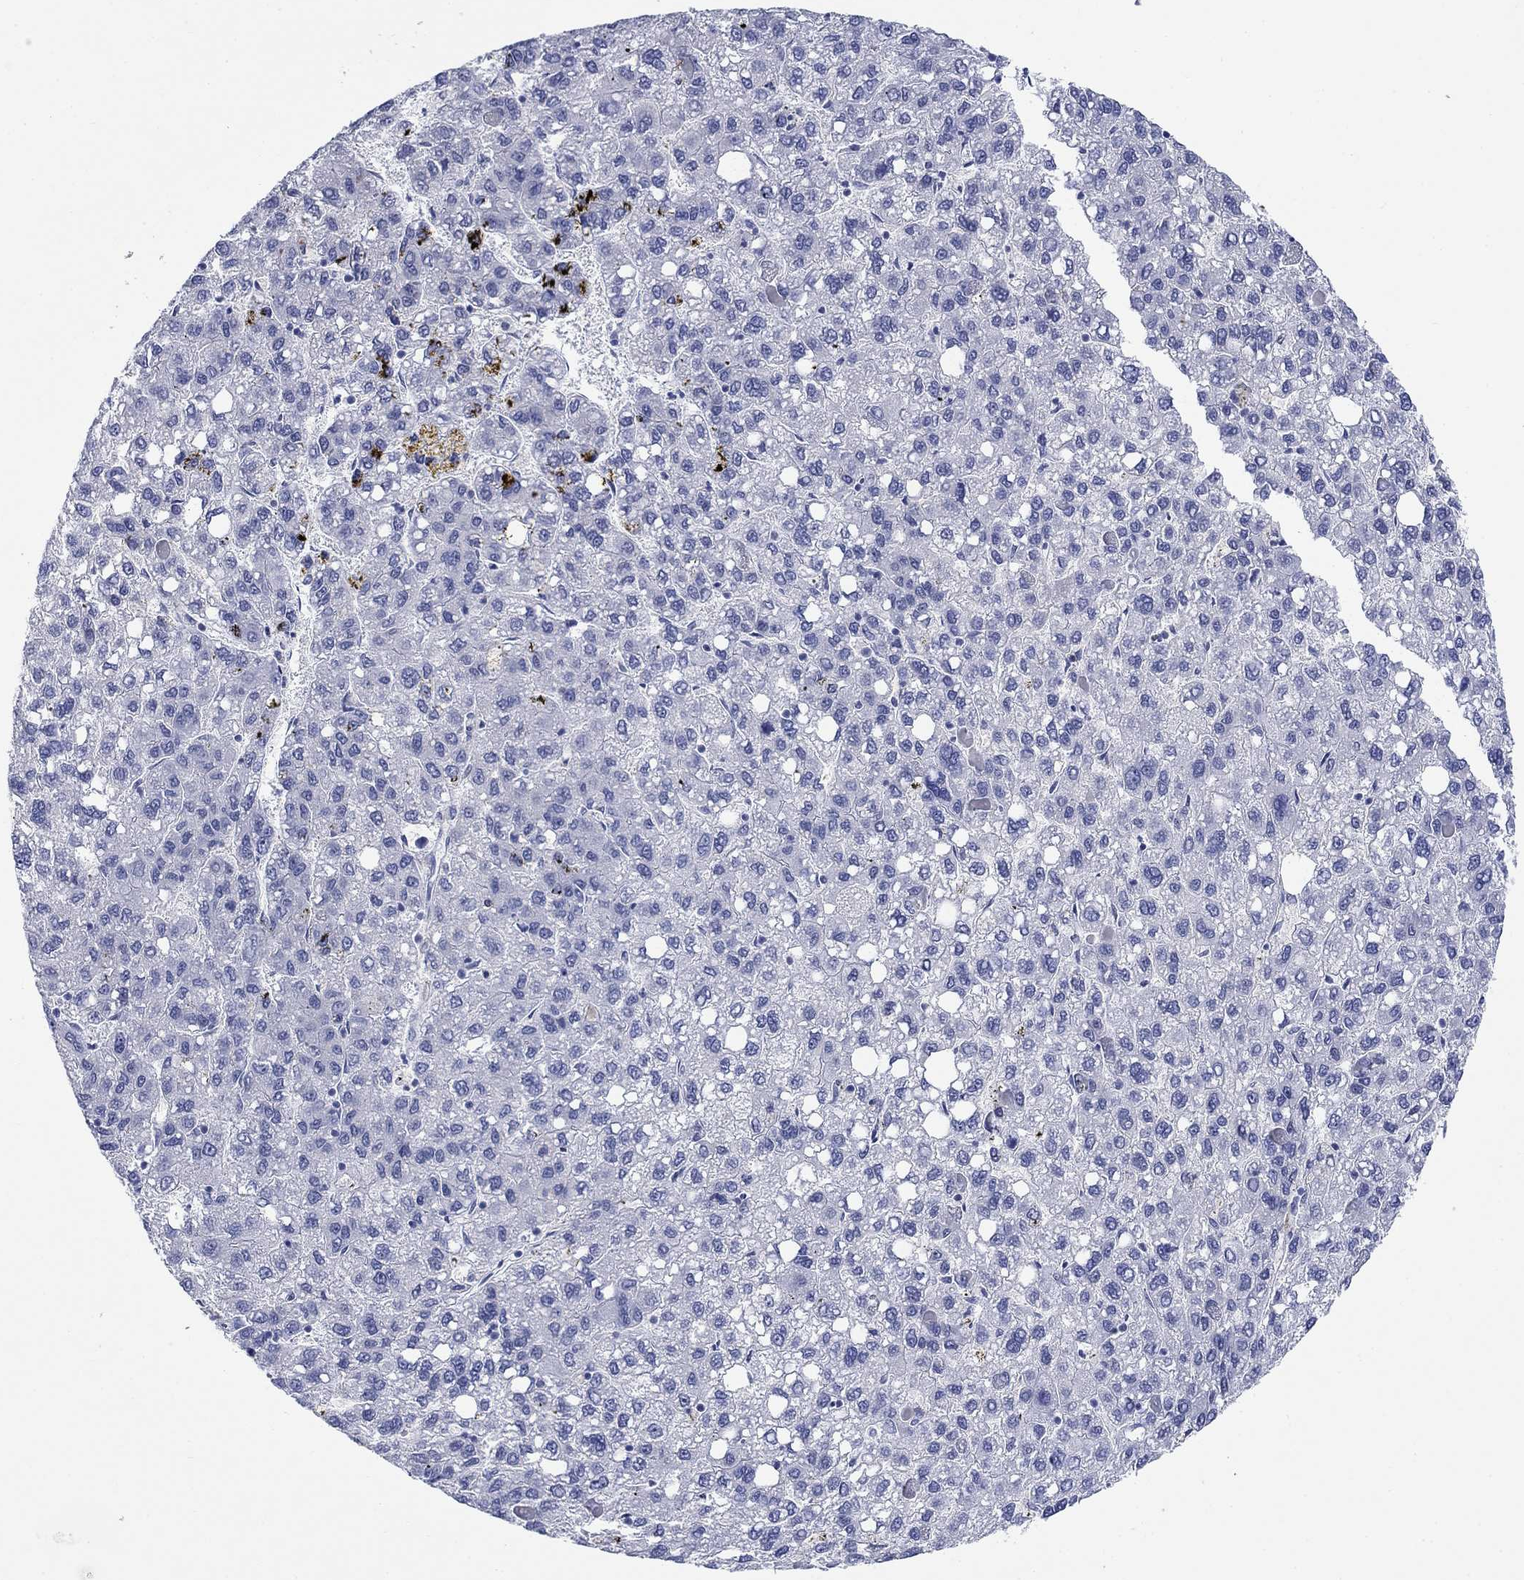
{"staining": {"intensity": "negative", "quantity": "none", "location": "none"}, "tissue": "liver cancer", "cell_type": "Tumor cells", "image_type": "cancer", "snomed": [{"axis": "morphology", "description": "Carcinoma, Hepatocellular, NOS"}, {"axis": "topography", "description": "Liver"}], "caption": "A photomicrograph of liver cancer stained for a protein shows no brown staining in tumor cells. The staining is performed using DAB (3,3'-diaminobenzidine) brown chromogen with nuclei counter-stained in using hematoxylin.", "gene": "PTPRZ1", "patient": {"sex": "female", "age": 82}}